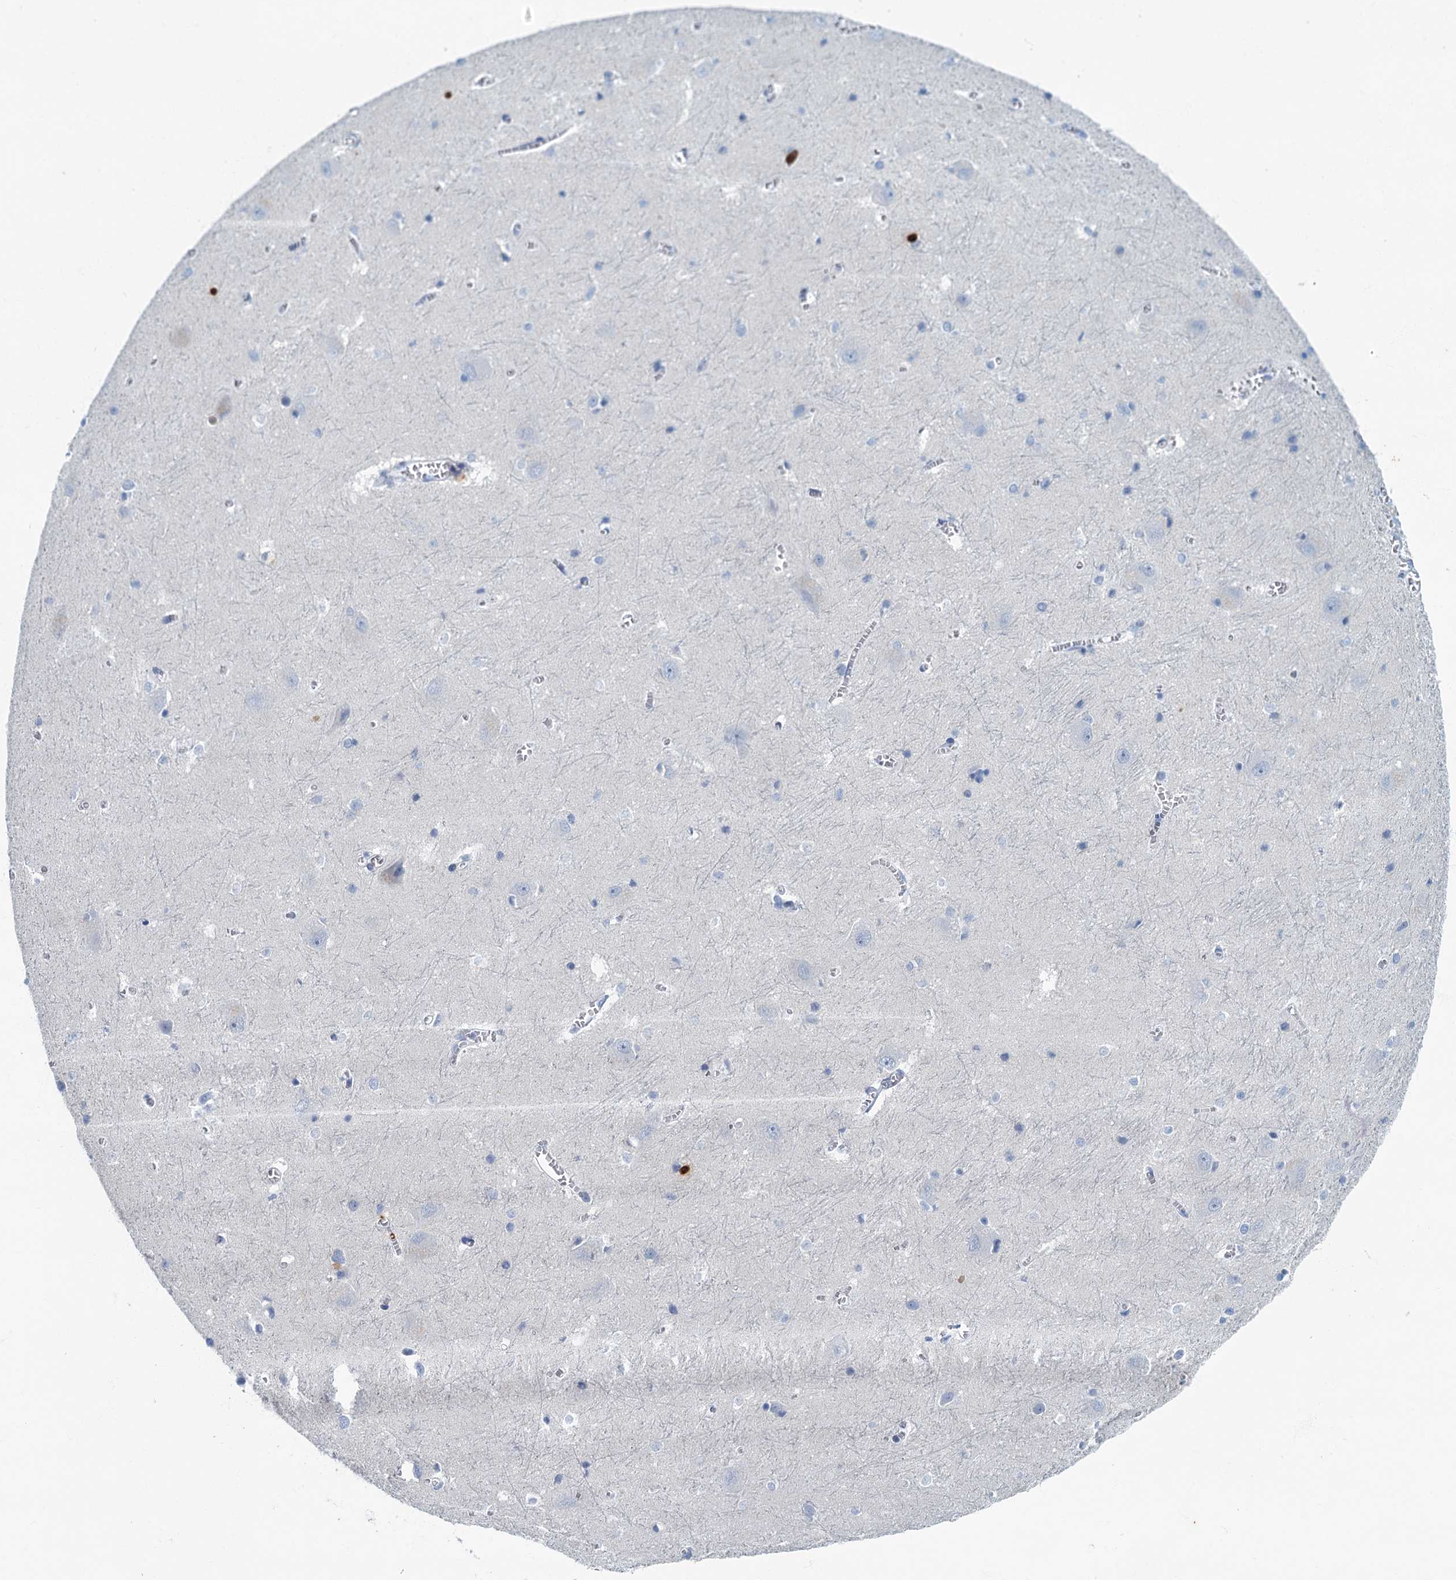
{"staining": {"intensity": "negative", "quantity": "none", "location": "none"}, "tissue": "caudate", "cell_type": "Glial cells", "image_type": "normal", "snomed": [{"axis": "morphology", "description": "Normal tissue, NOS"}, {"axis": "topography", "description": "Lateral ventricle wall"}], "caption": "Caudate was stained to show a protein in brown. There is no significant positivity in glial cells. (Immunohistochemistry, brightfield microscopy, high magnification).", "gene": "ANKDD1A", "patient": {"sex": "male", "age": 37}}